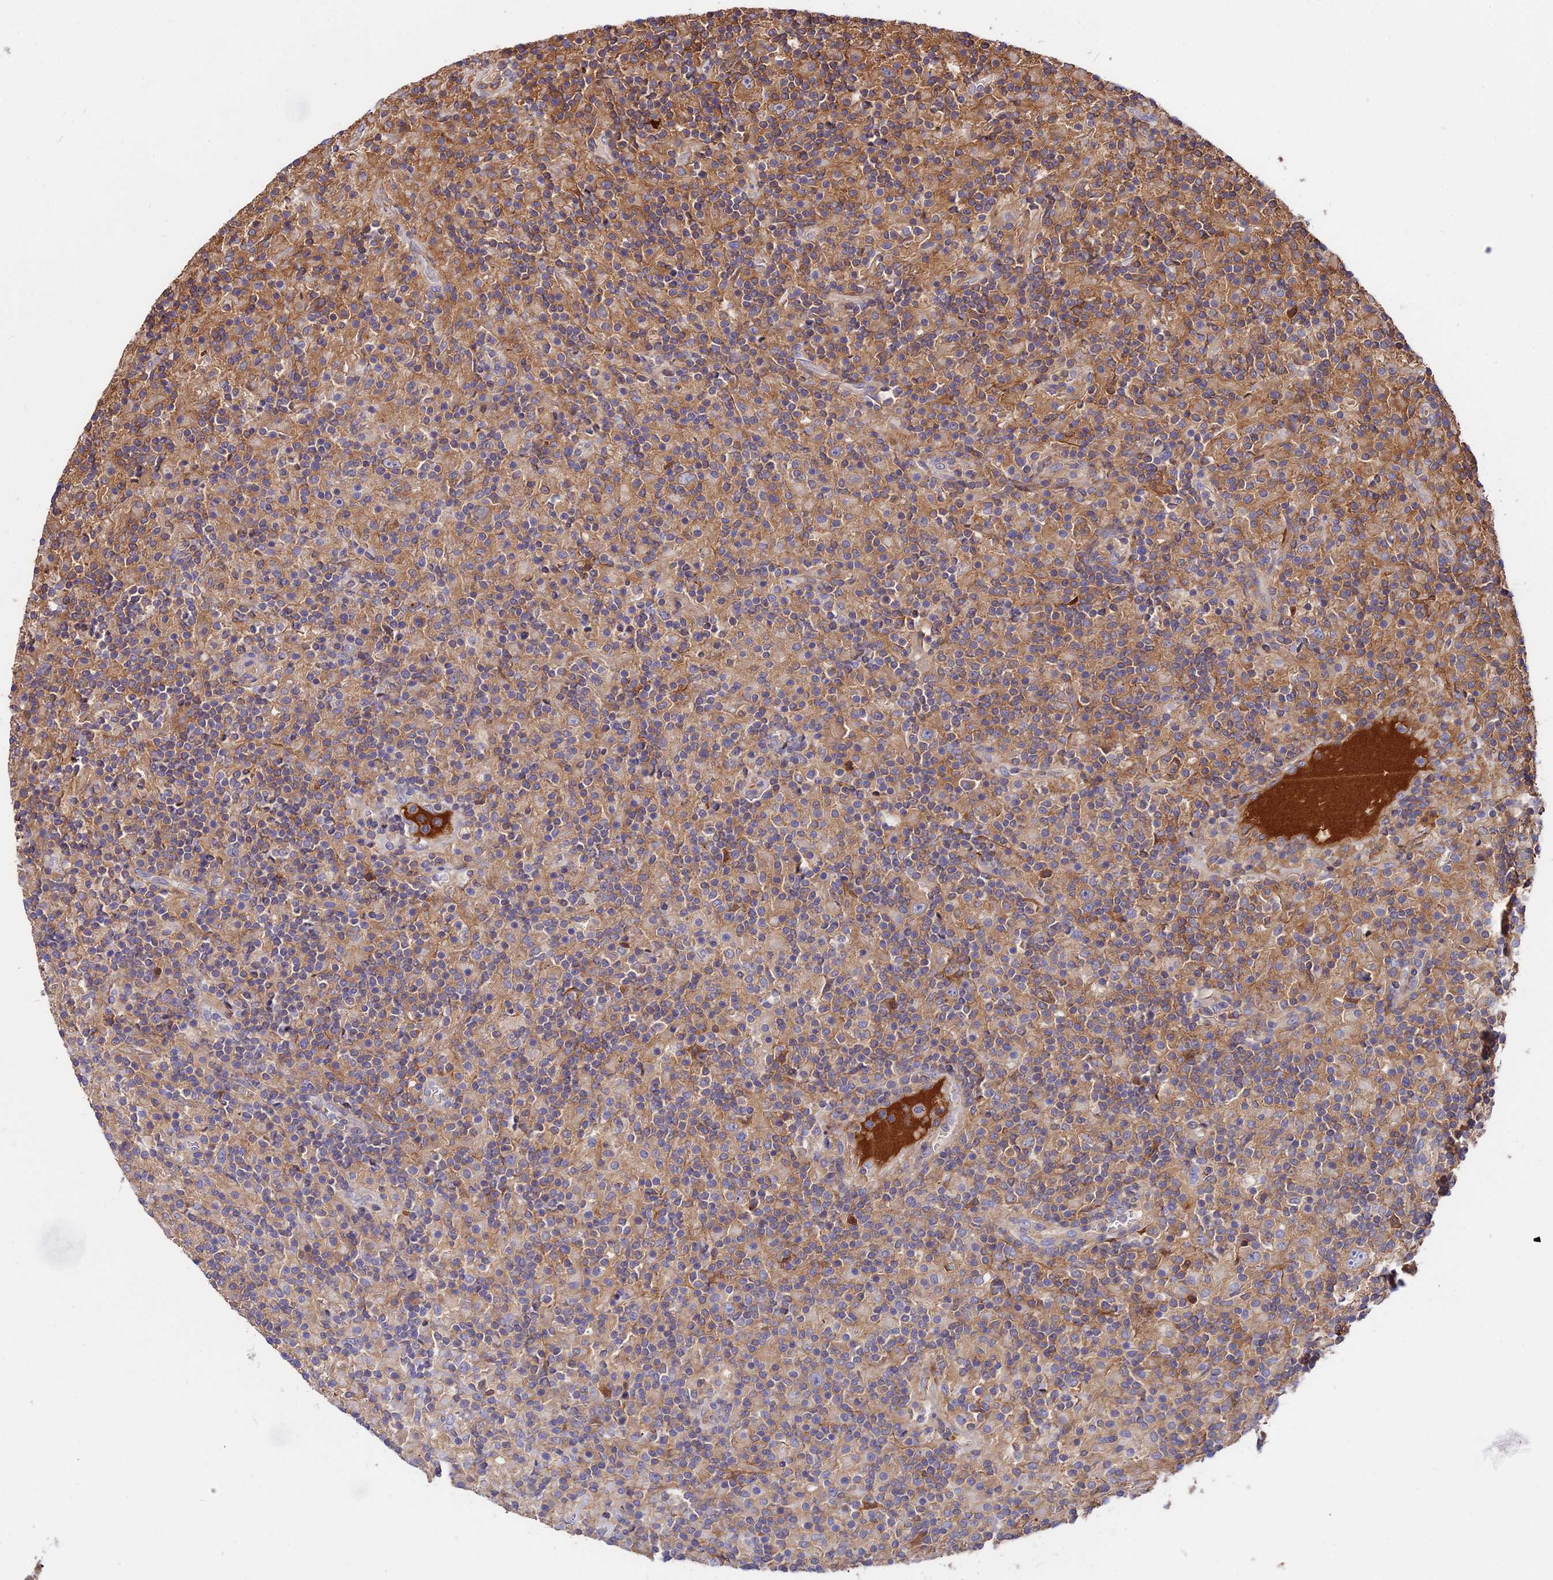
{"staining": {"intensity": "moderate", "quantity": ">75%", "location": "cytoplasmic/membranous"}, "tissue": "lymphoma", "cell_type": "Tumor cells", "image_type": "cancer", "snomed": [{"axis": "morphology", "description": "Hodgkin's disease, NOS"}, {"axis": "topography", "description": "Lymph node"}], "caption": "Hodgkin's disease tissue exhibits moderate cytoplasmic/membranous staining in about >75% of tumor cells, visualized by immunohistochemistry.", "gene": "PYM1", "patient": {"sex": "male", "age": 70}}